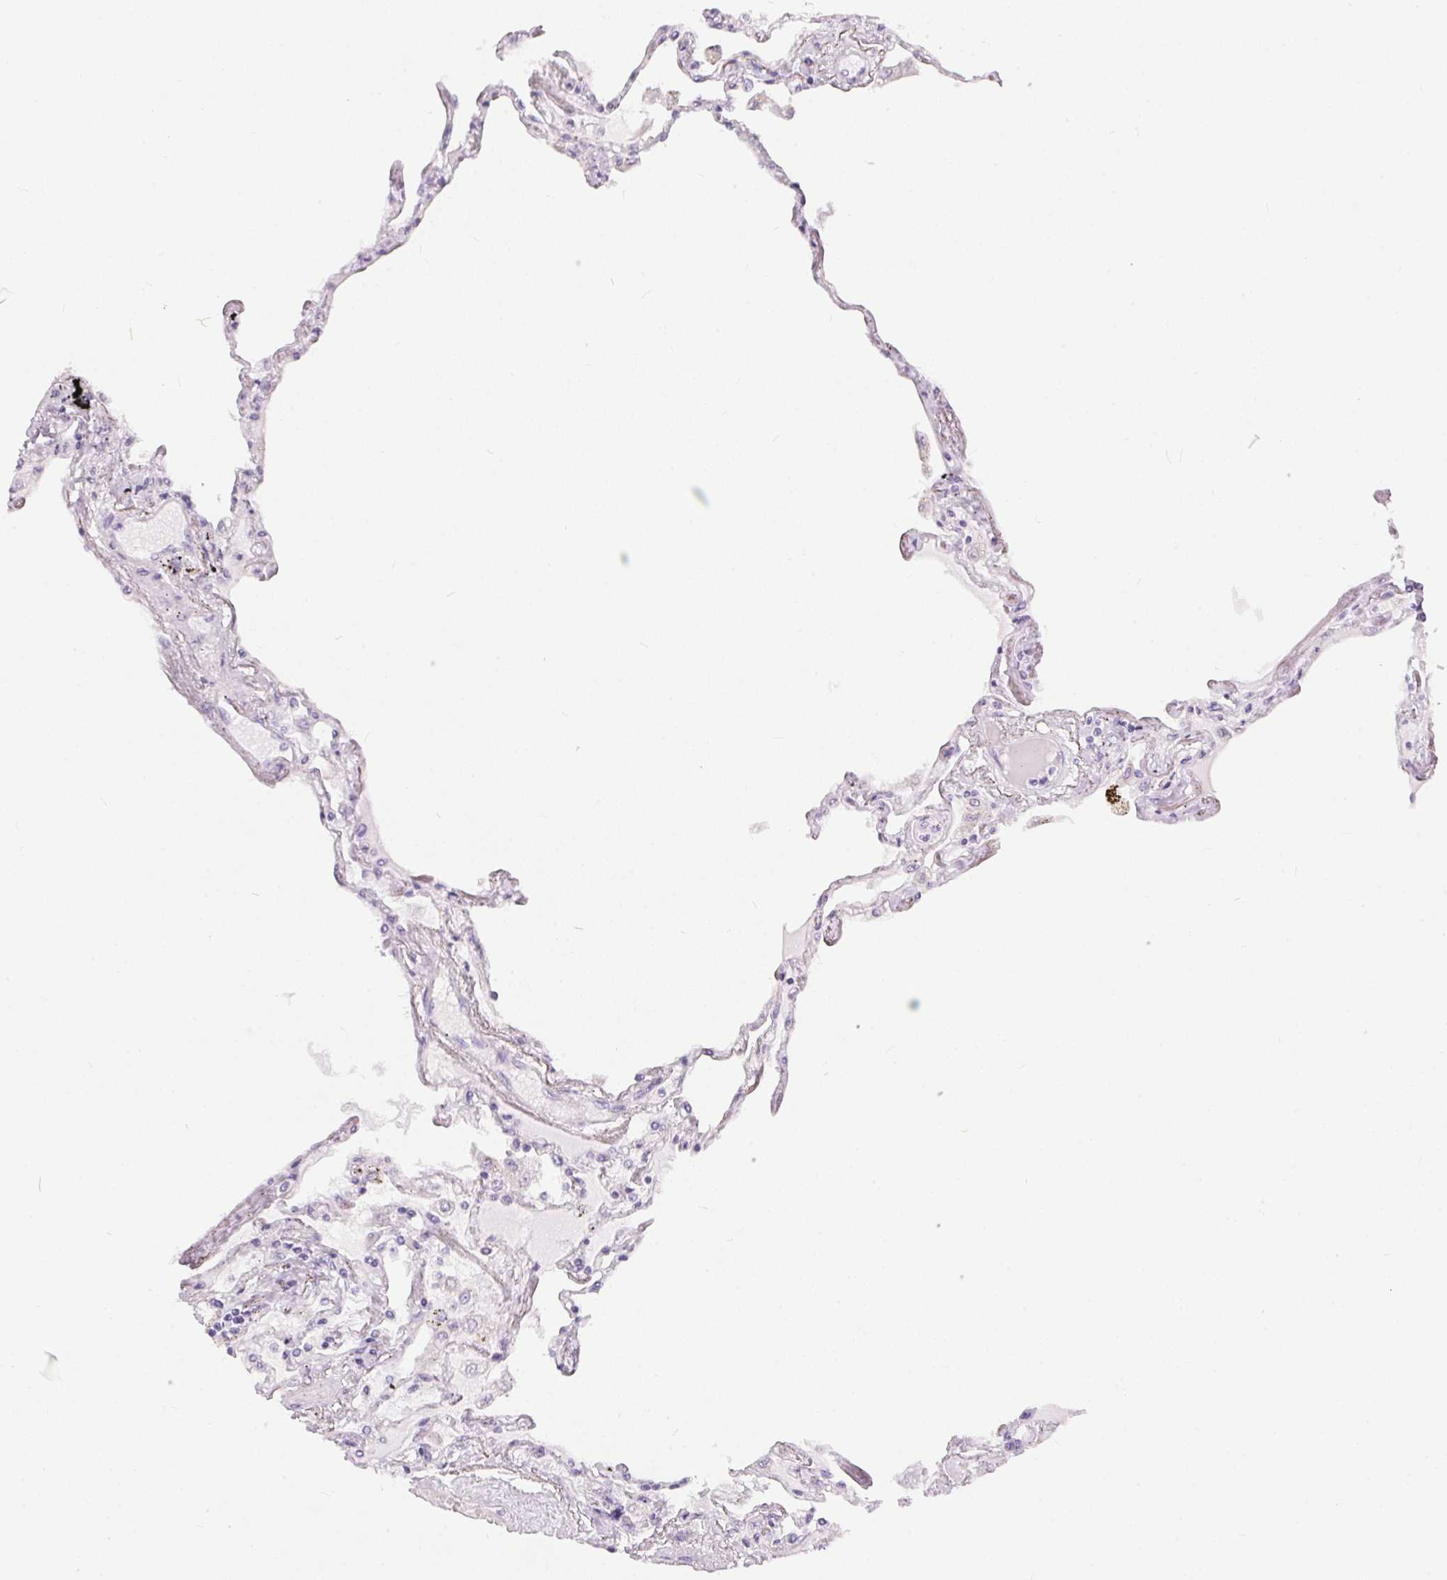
{"staining": {"intensity": "negative", "quantity": "none", "location": "none"}, "tissue": "lung", "cell_type": "Alveolar cells", "image_type": "normal", "snomed": [{"axis": "morphology", "description": "Normal tissue, NOS"}, {"axis": "morphology", "description": "Adenocarcinoma, NOS"}, {"axis": "topography", "description": "Cartilage tissue"}, {"axis": "topography", "description": "Lung"}], "caption": "An IHC photomicrograph of benign lung is shown. There is no staining in alveolar cells of lung. (Brightfield microscopy of DAB (3,3'-diaminobenzidine) immunohistochemistry at high magnification).", "gene": "GBP6", "patient": {"sex": "female", "age": 67}}